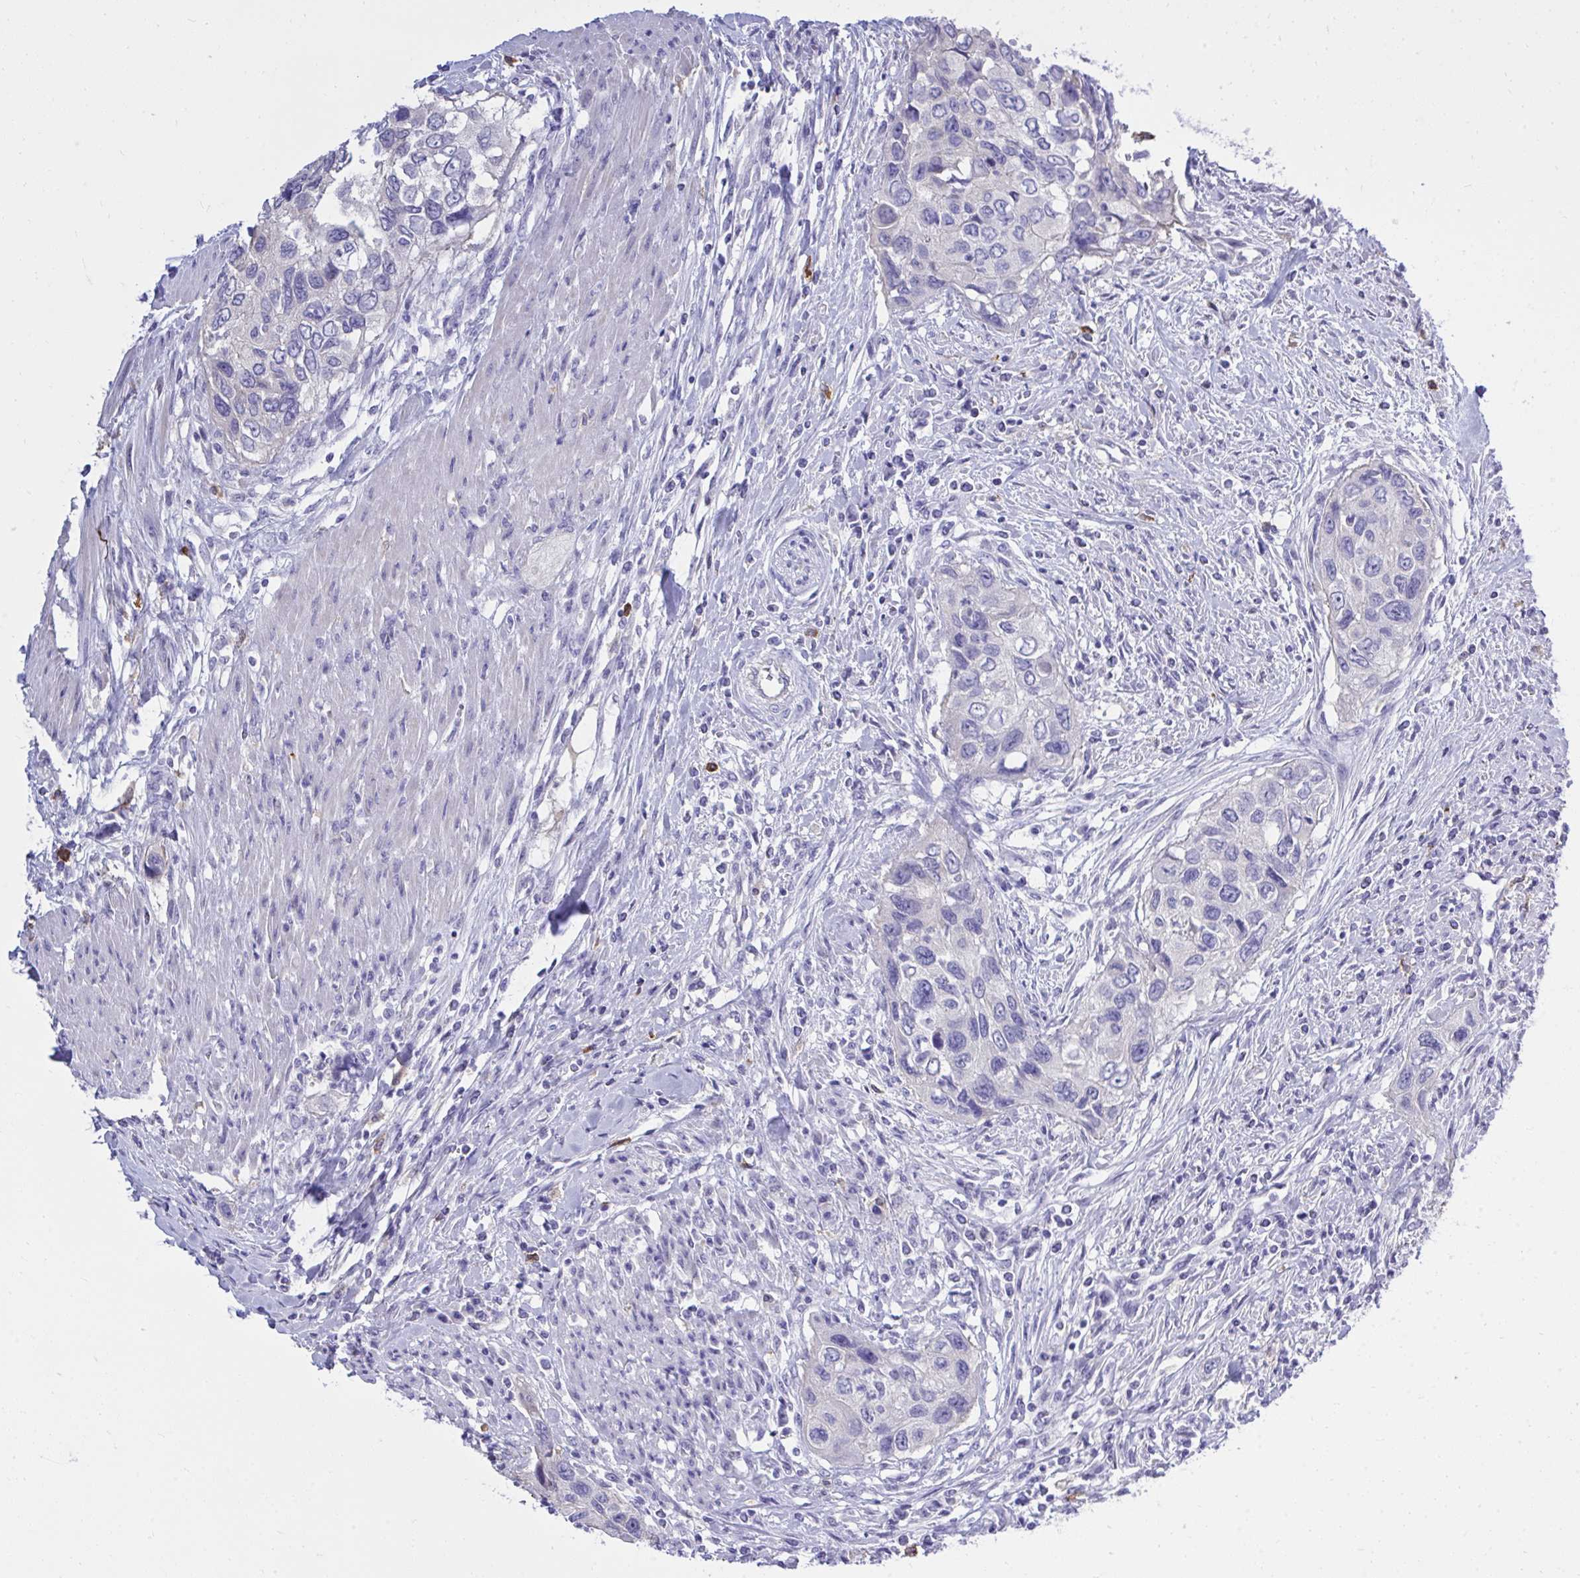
{"staining": {"intensity": "negative", "quantity": "none", "location": "none"}, "tissue": "urothelial cancer", "cell_type": "Tumor cells", "image_type": "cancer", "snomed": [{"axis": "morphology", "description": "Urothelial carcinoma, High grade"}, {"axis": "topography", "description": "Urinary bladder"}], "caption": "A histopathology image of human high-grade urothelial carcinoma is negative for staining in tumor cells.", "gene": "PSD", "patient": {"sex": "female", "age": 60}}